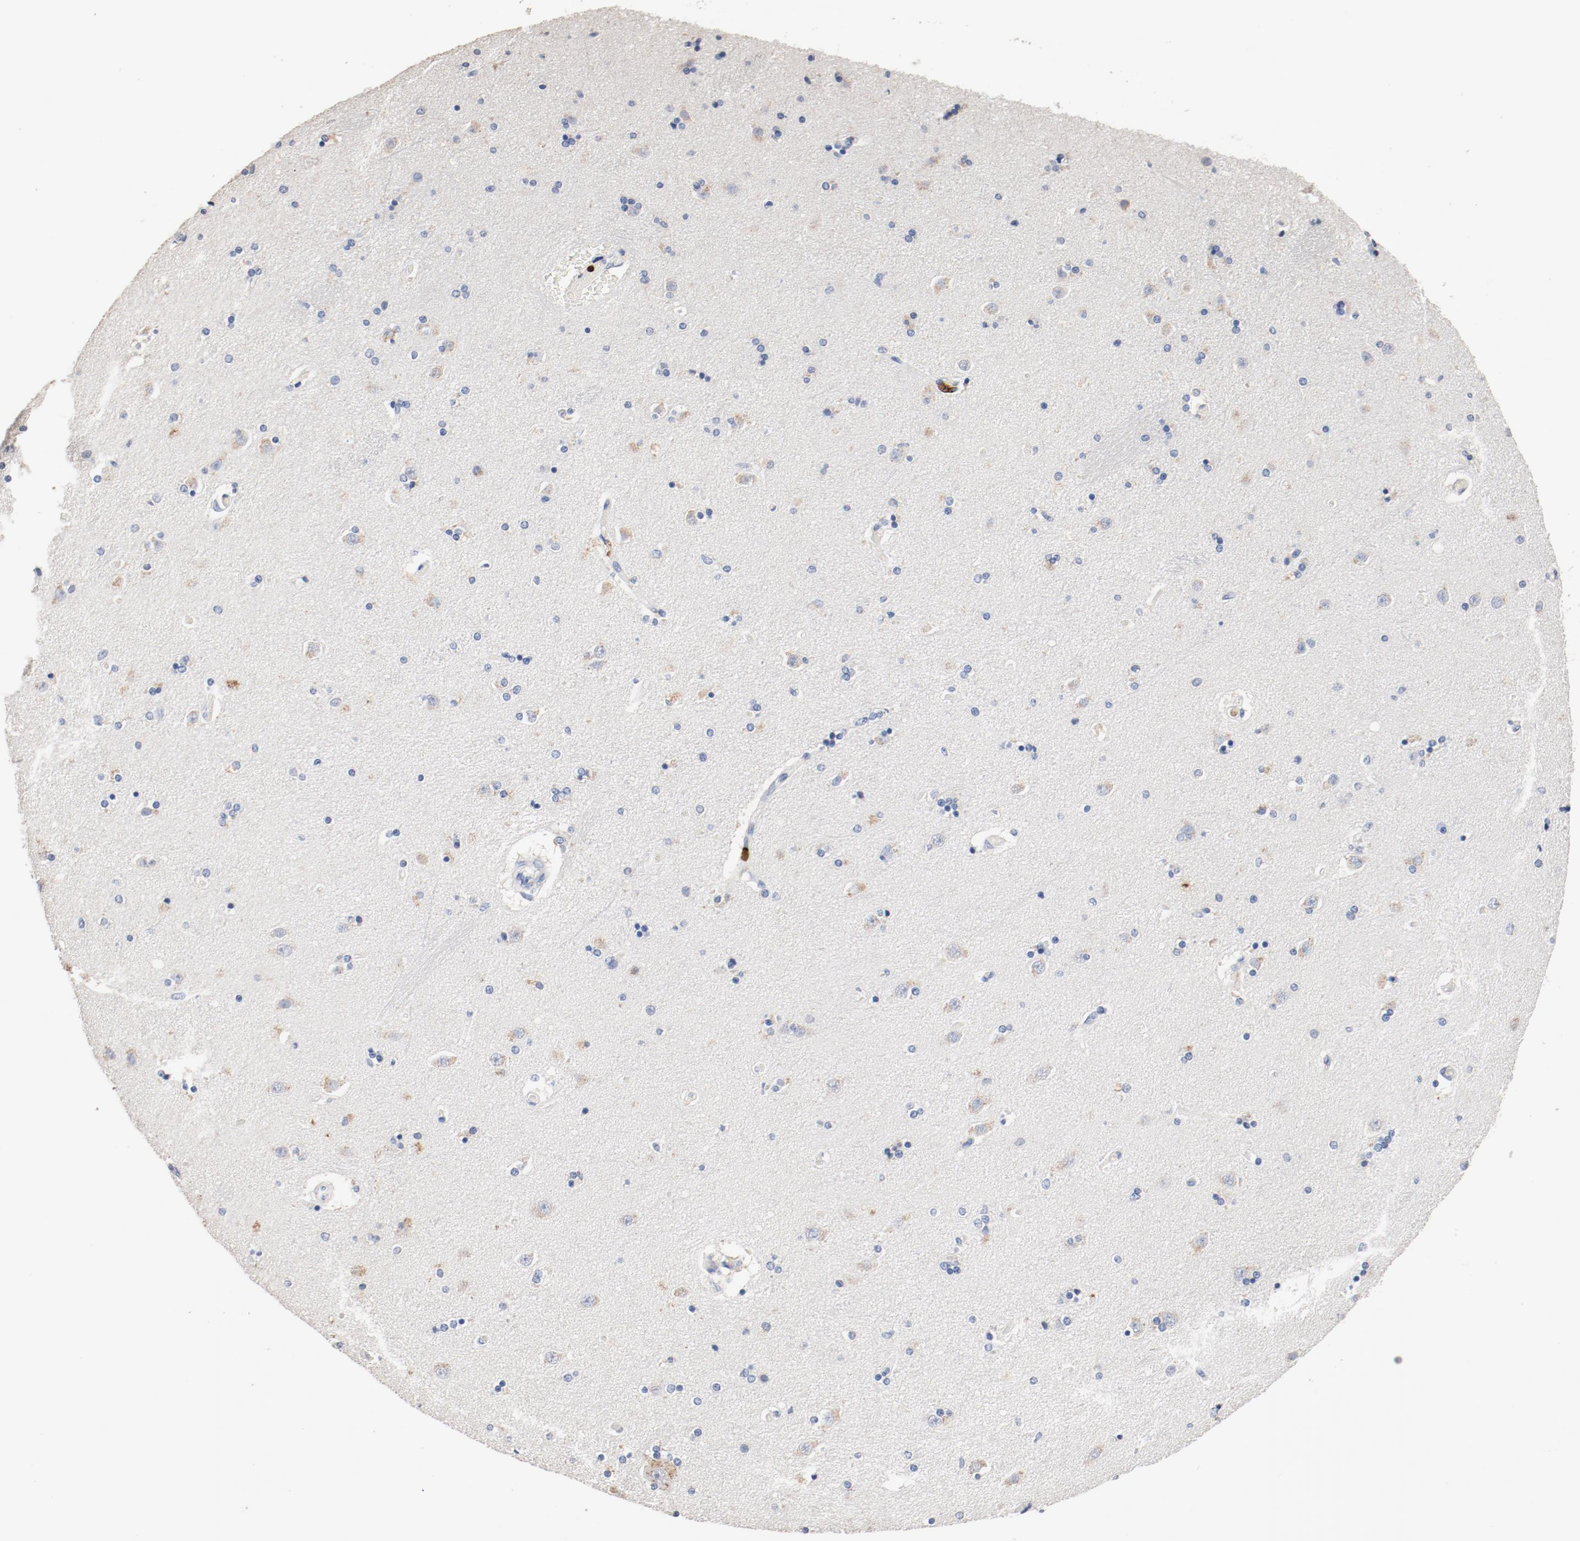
{"staining": {"intensity": "negative", "quantity": "none", "location": "none"}, "tissue": "caudate", "cell_type": "Glial cells", "image_type": "normal", "snomed": [{"axis": "morphology", "description": "Normal tissue, NOS"}, {"axis": "topography", "description": "Lateral ventricle wall"}], "caption": "IHC of benign human caudate displays no staining in glial cells. (DAB (3,3'-diaminobenzidine) immunohistochemistry (IHC) with hematoxylin counter stain).", "gene": "CD247", "patient": {"sex": "female", "age": 54}}